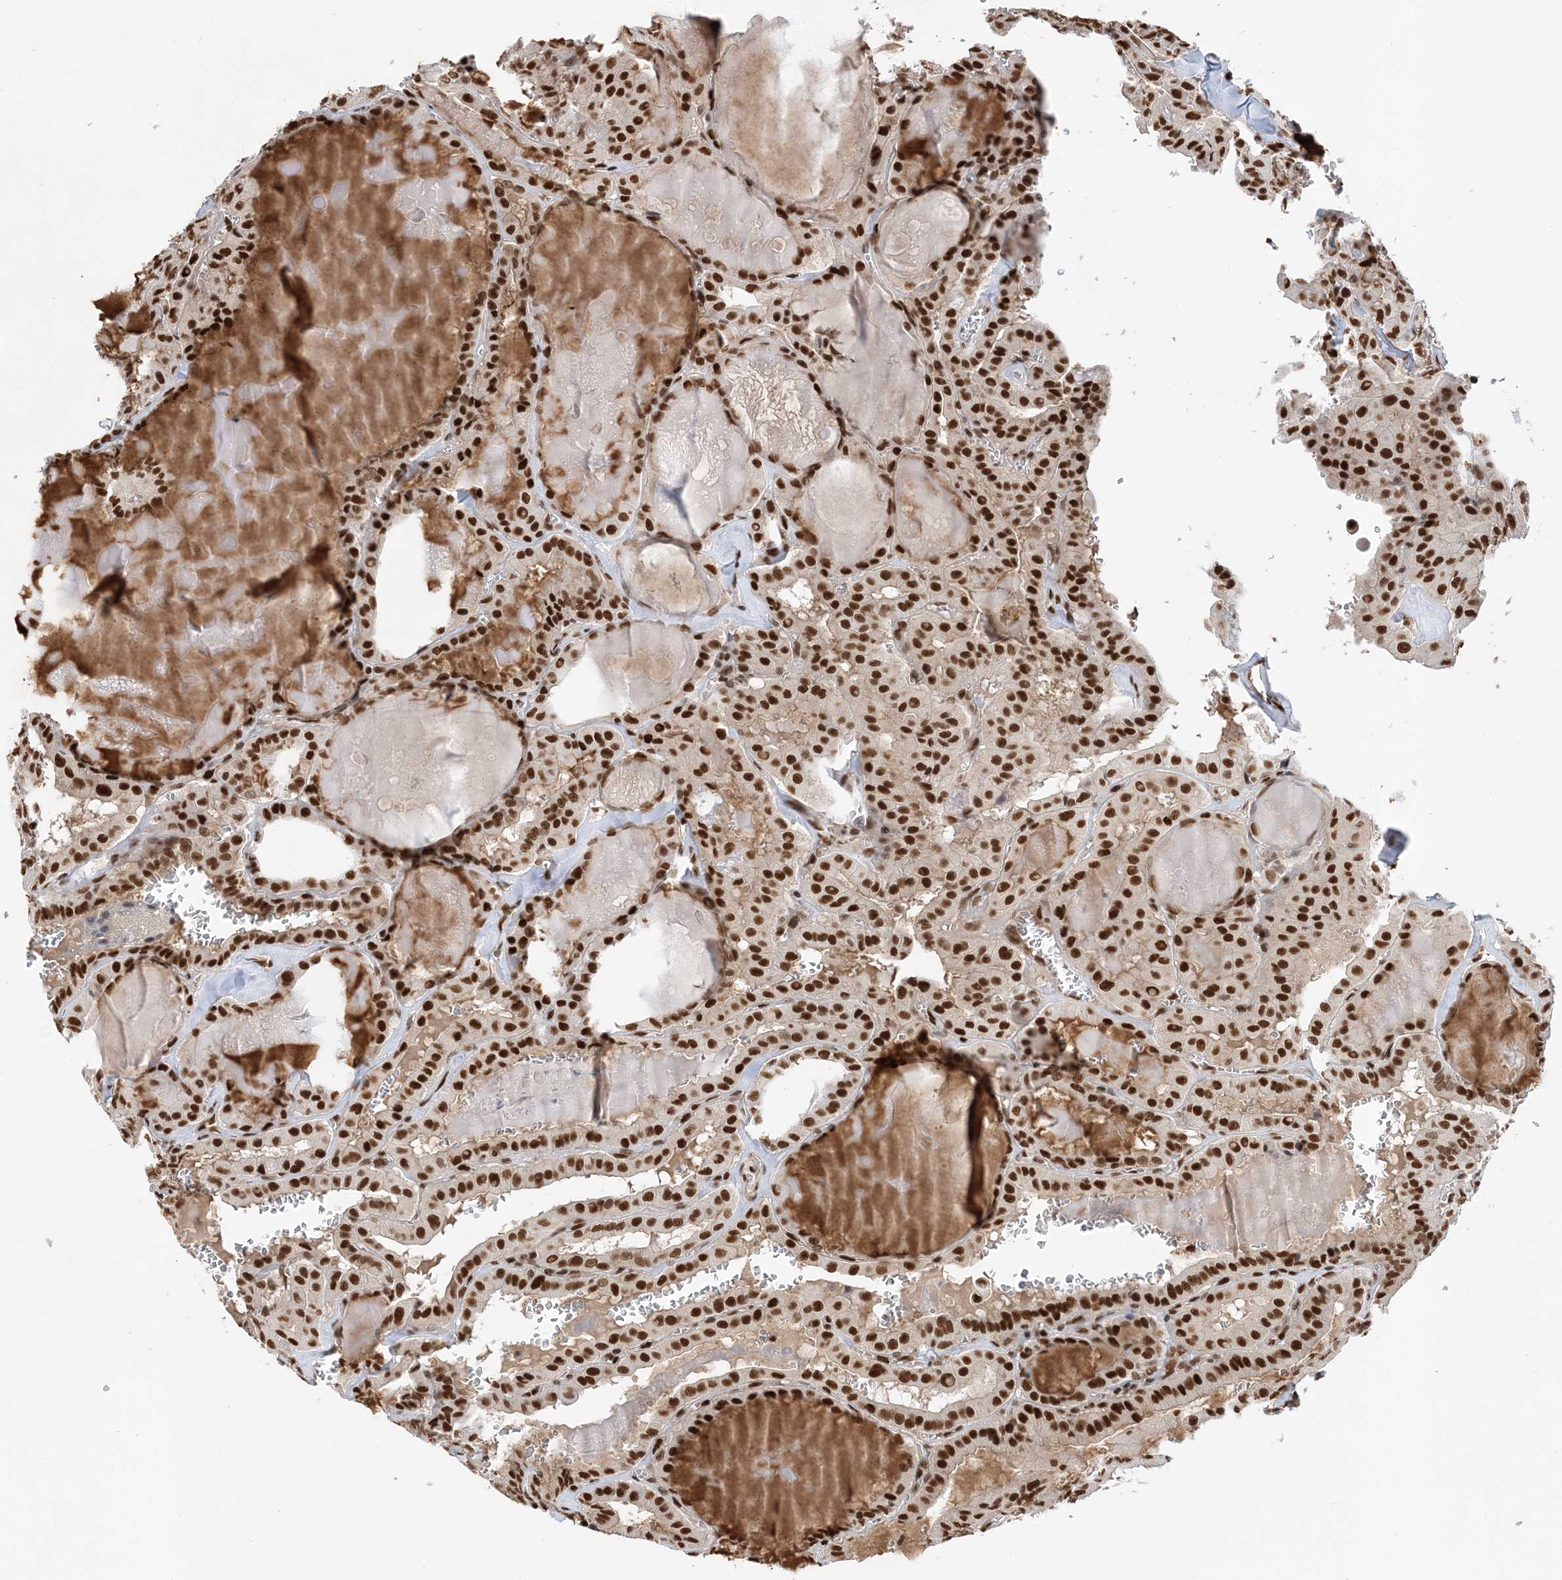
{"staining": {"intensity": "strong", "quantity": ">75%", "location": "nuclear"}, "tissue": "thyroid cancer", "cell_type": "Tumor cells", "image_type": "cancer", "snomed": [{"axis": "morphology", "description": "Papillary adenocarcinoma, NOS"}, {"axis": "topography", "description": "Thyroid gland"}], "caption": "Protein expression analysis of human thyroid cancer (papillary adenocarcinoma) reveals strong nuclear expression in approximately >75% of tumor cells.", "gene": "SEPHS1", "patient": {"sex": "male", "age": 52}}